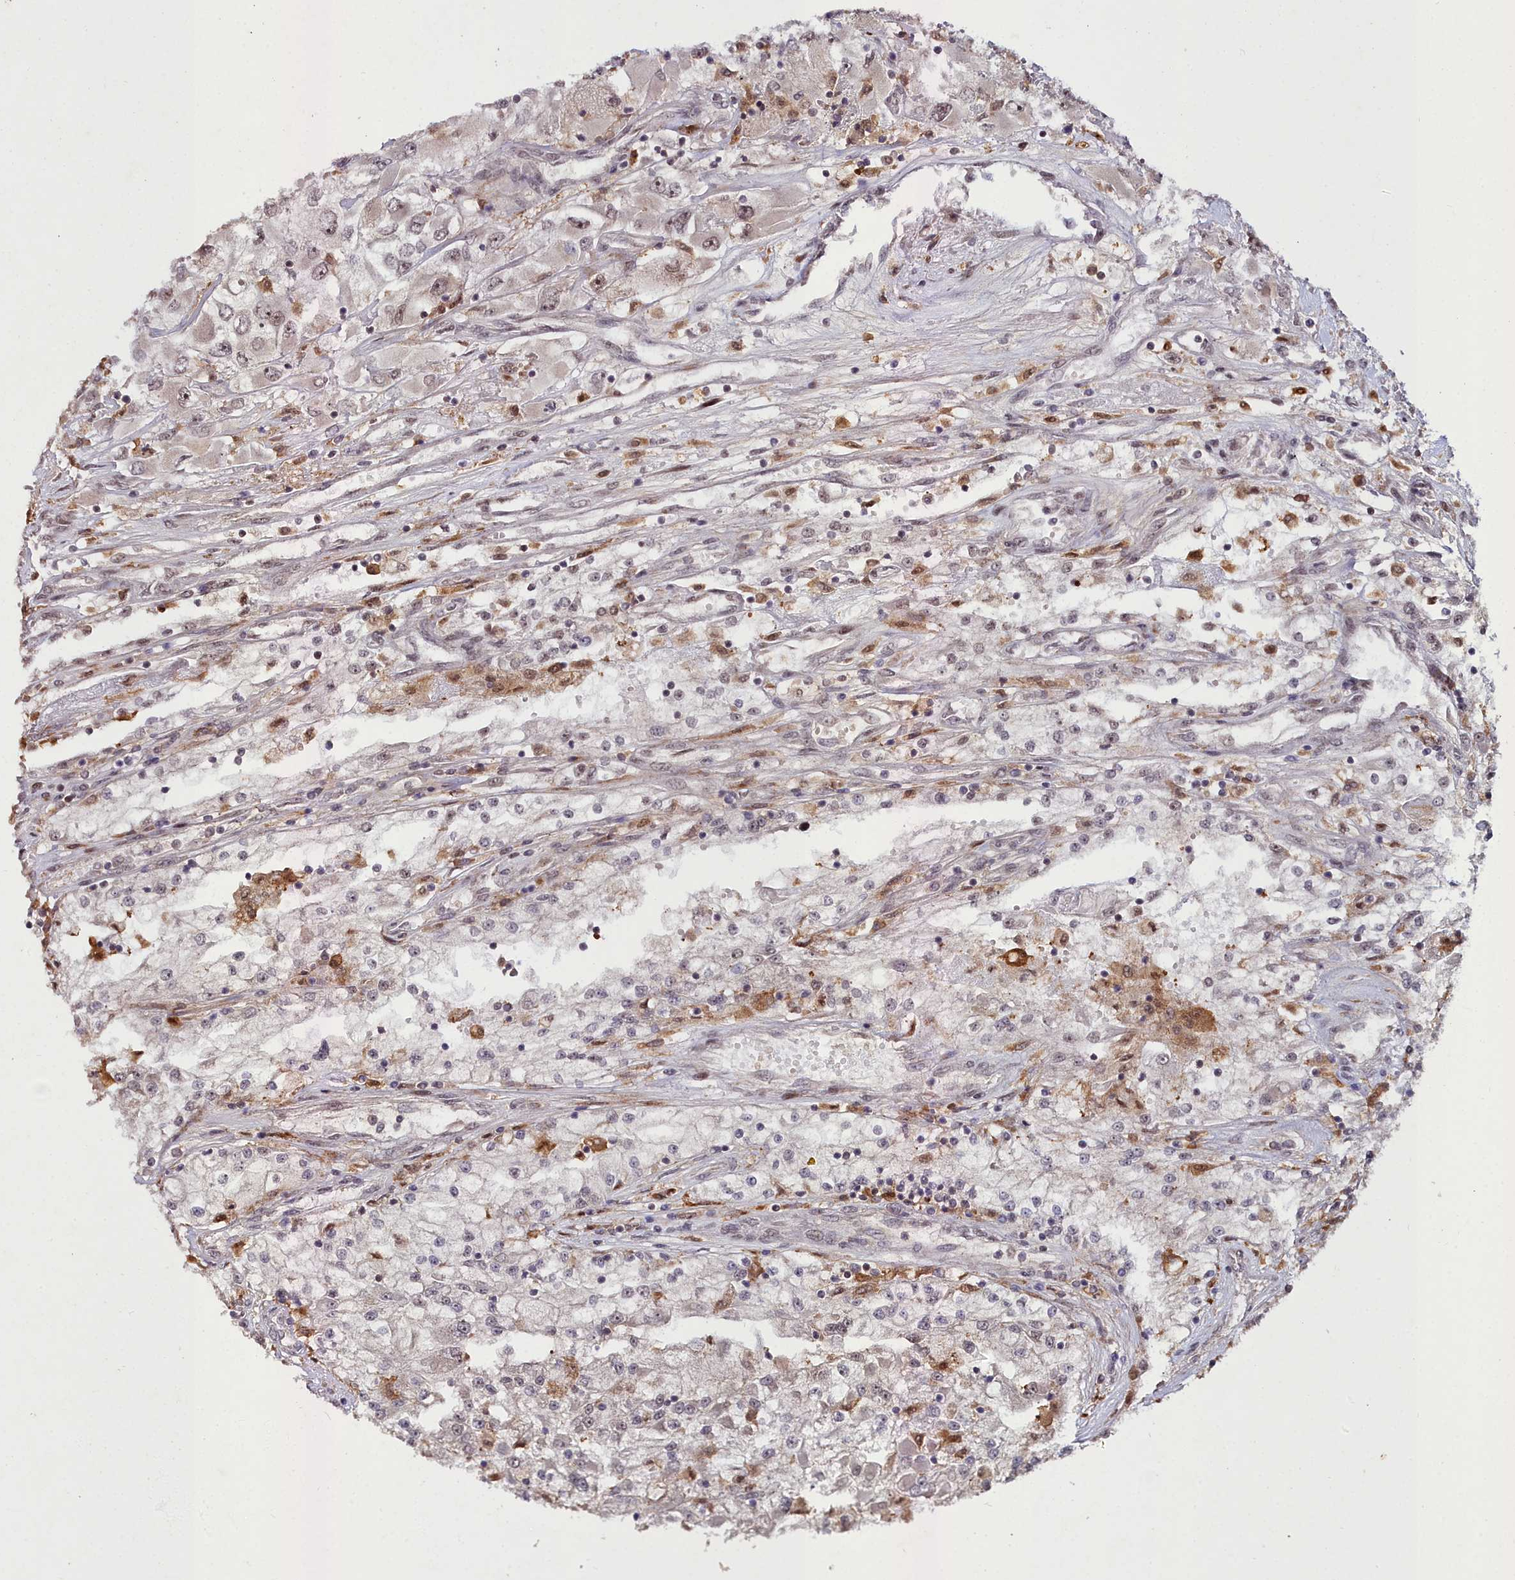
{"staining": {"intensity": "weak", "quantity": "<25%", "location": "nuclear"}, "tissue": "renal cancer", "cell_type": "Tumor cells", "image_type": "cancer", "snomed": [{"axis": "morphology", "description": "Adenocarcinoma, NOS"}, {"axis": "topography", "description": "Kidney"}], "caption": "IHC of adenocarcinoma (renal) demonstrates no staining in tumor cells.", "gene": "CXXC1", "patient": {"sex": "female", "age": 52}}